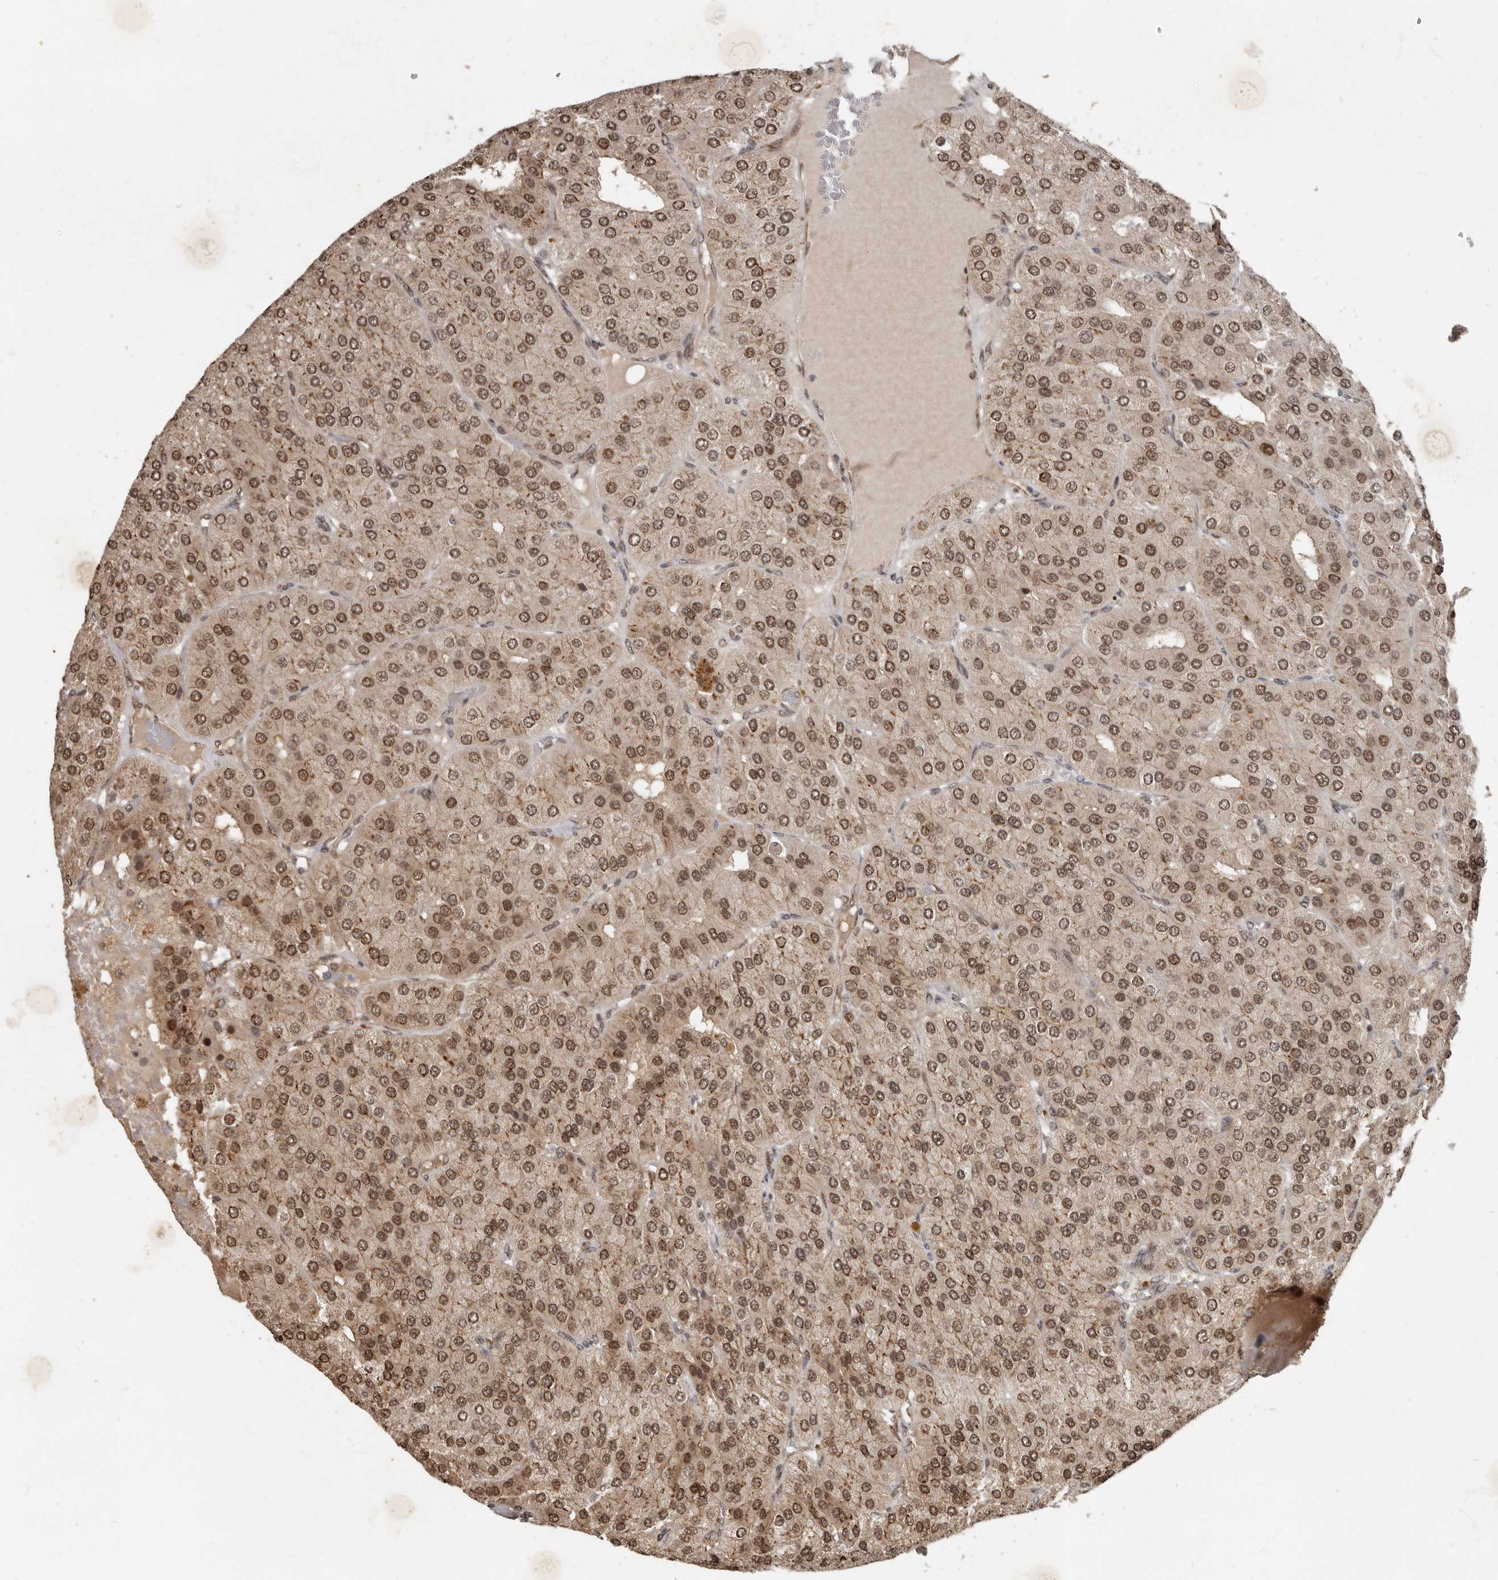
{"staining": {"intensity": "moderate", "quantity": ">75%", "location": "cytoplasmic/membranous,nuclear"}, "tissue": "parathyroid gland", "cell_type": "Glandular cells", "image_type": "normal", "snomed": [{"axis": "morphology", "description": "Normal tissue, NOS"}, {"axis": "morphology", "description": "Adenoma, NOS"}, {"axis": "topography", "description": "Parathyroid gland"}], "caption": "Immunohistochemistry (IHC) (DAB) staining of normal human parathyroid gland reveals moderate cytoplasmic/membranous,nuclear protein expression in approximately >75% of glandular cells.", "gene": "LRGUK", "patient": {"sex": "female", "age": 86}}